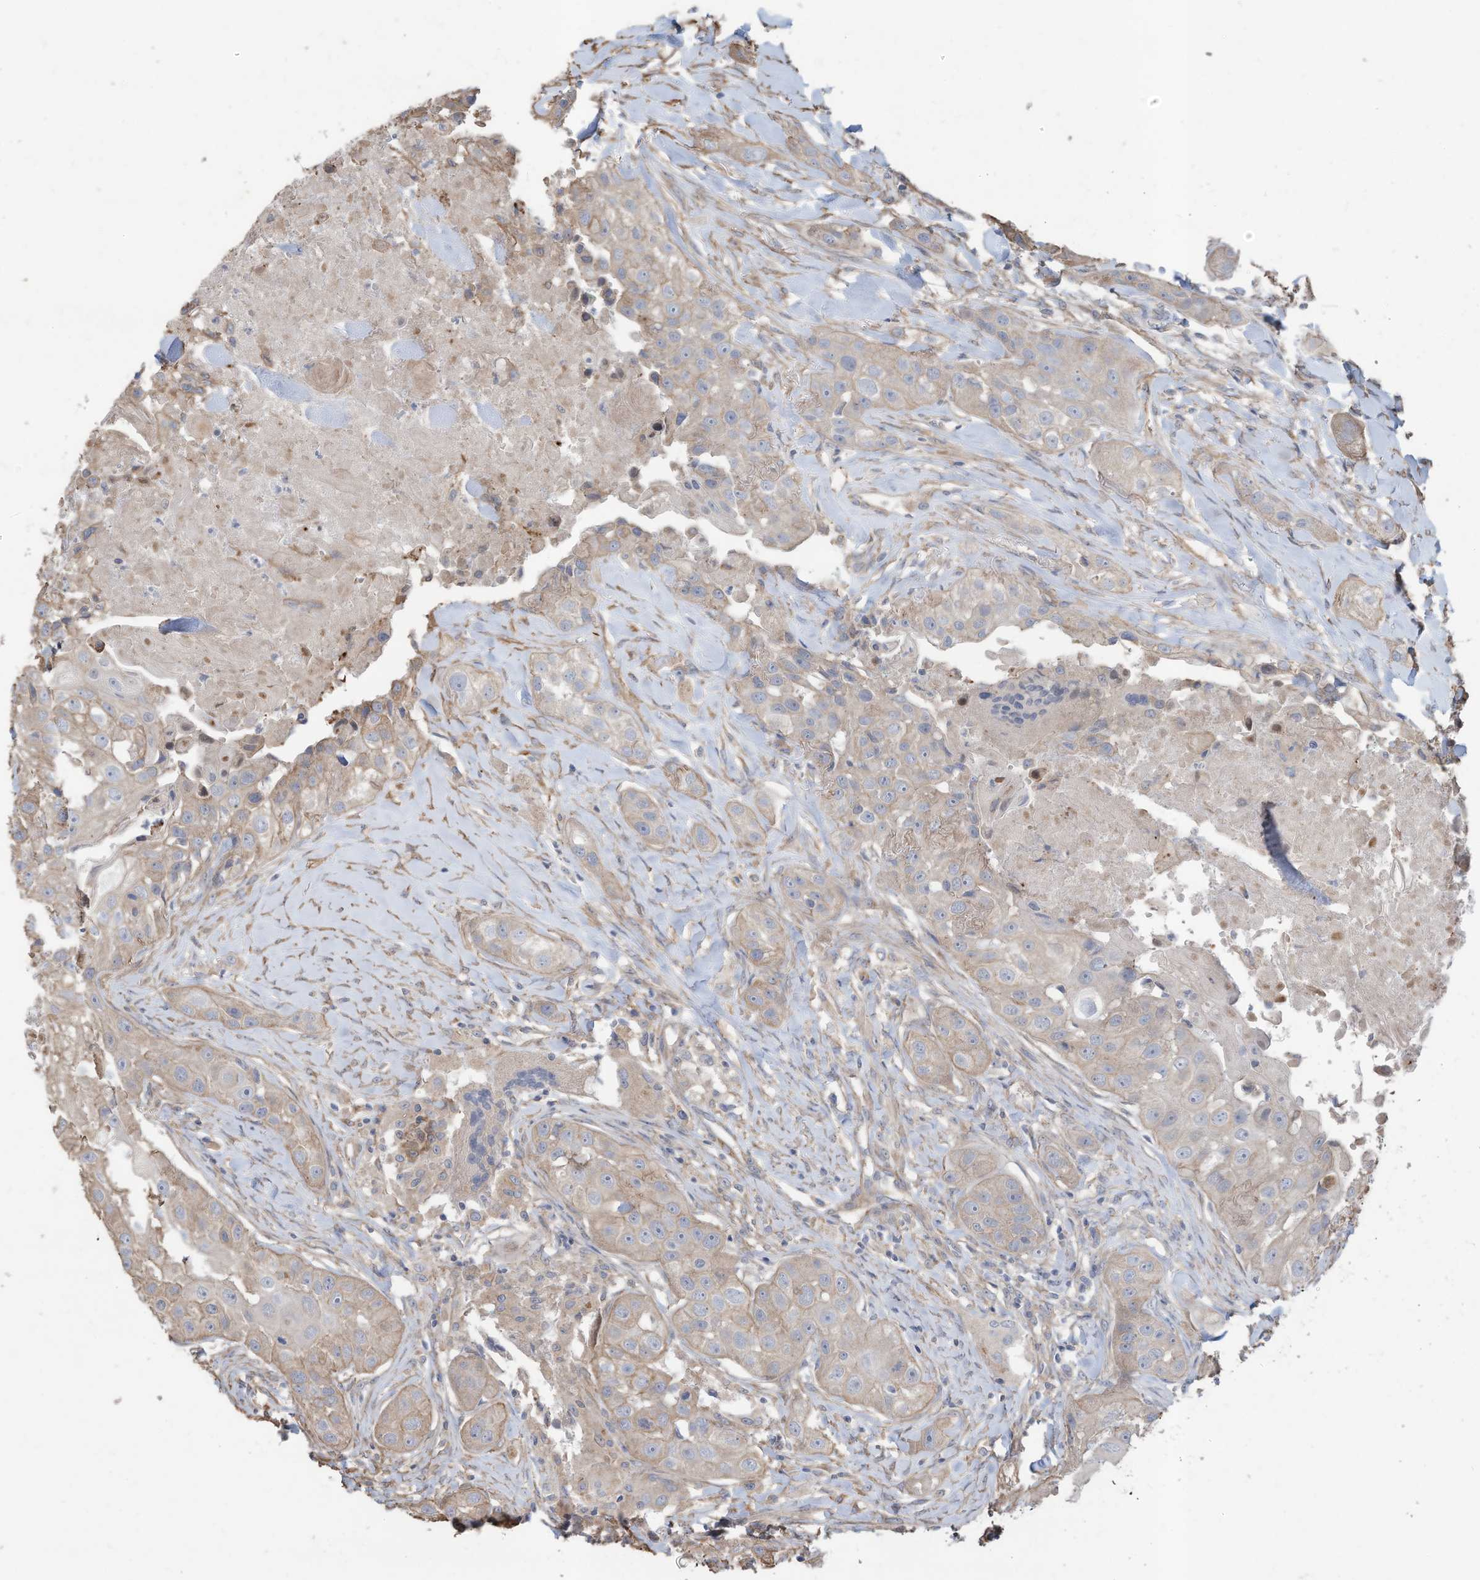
{"staining": {"intensity": "weak", "quantity": "<25%", "location": "cytoplasmic/membranous"}, "tissue": "head and neck cancer", "cell_type": "Tumor cells", "image_type": "cancer", "snomed": [{"axis": "morphology", "description": "Normal tissue, NOS"}, {"axis": "morphology", "description": "Squamous cell carcinoma, NOS"}, {"axis": "topography", "description": "Skeletal muscle"}, {"axis": "topography", "description": "Head-Neck"}], "caption": "Immunohistochemistry (IHC) photomicrograph of human head and neck cancer stained for a protein (brown), which exhibits no expression in tumor cells. (Stains: DAB immunohistochemistry (IHC) with hematoxylin counter stain, Microscopy: brightfield microscopy at high magnification).", "gene": "SLC17A7", "patient": {"sex": "male", "age": 51}}